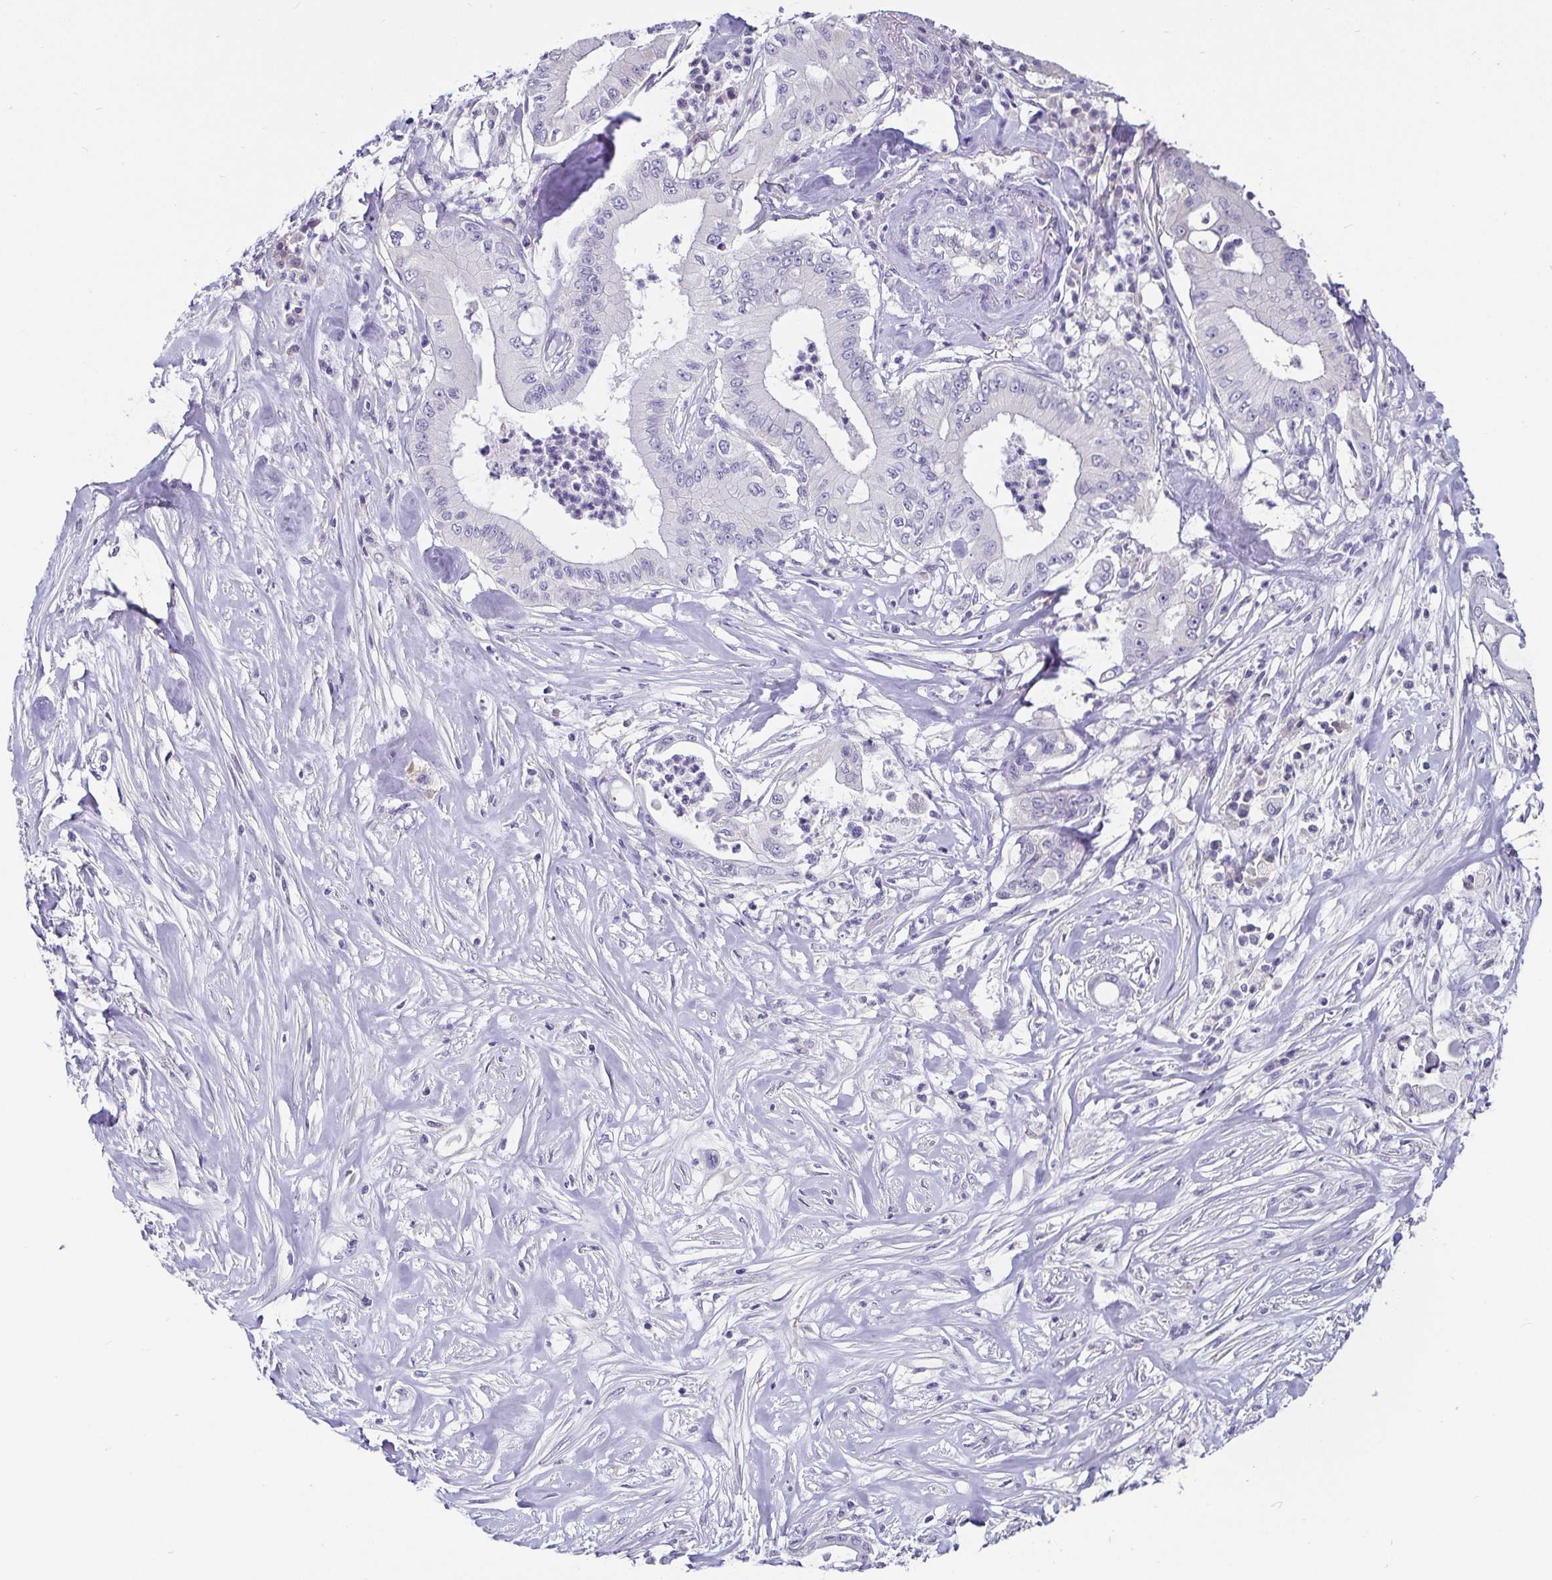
{"staining": {"intensity": "negative", "quantity": "none", "location": "none"}, "tissue": "pancreatic cancer", "cell_type": "Tumor cells", "image_type": "cancer", "snomed": [{"axis": "morphology", "description": "Adenocarcinoma, NOS"}, {"axis": "topography", "description": "Pancreas"}], "caption": "Tumor cells are negative for brown protein staining in pancreatic cancer.", "gene": "ADAMTS6", "patient": {"sex": "male", "age": 71}}